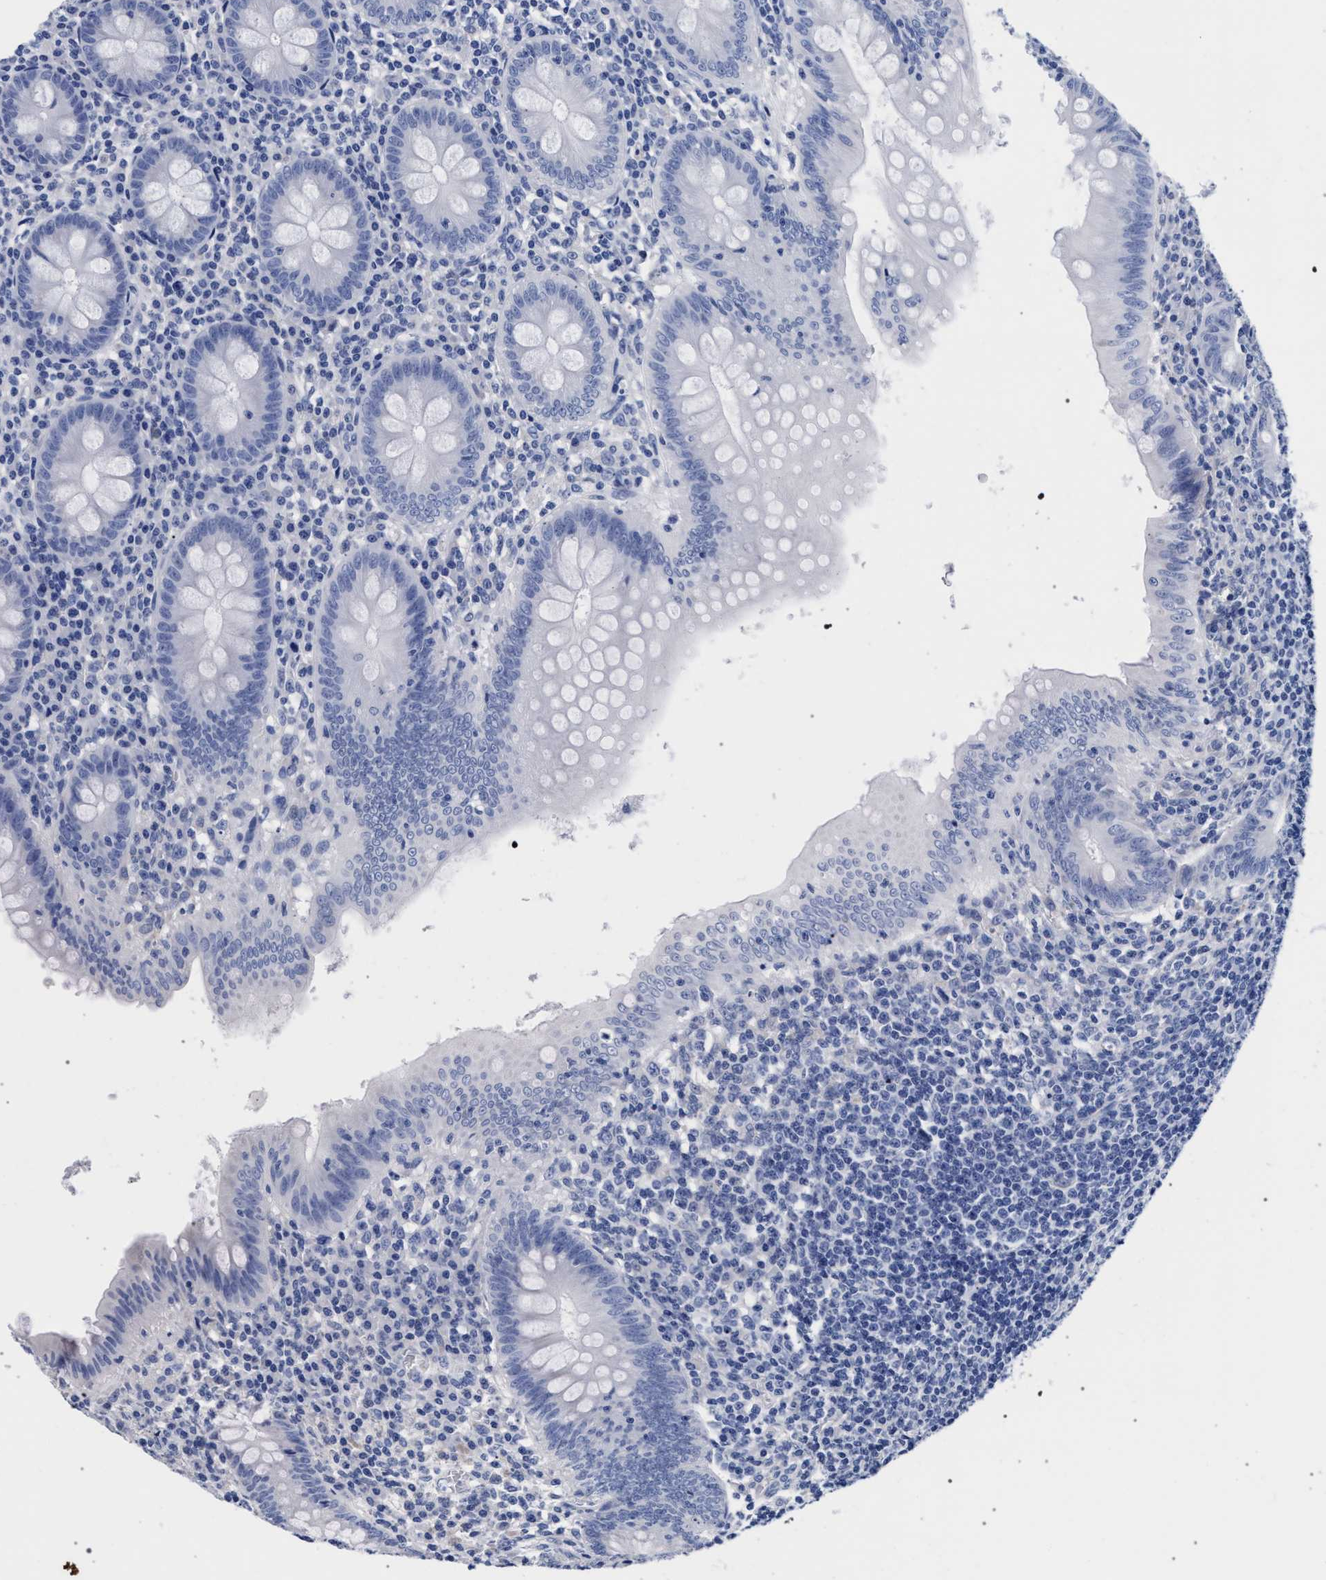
{"staining": {"intensity": "negative", "quantity": "none", "location": "none"}, "tissue": "appendix", "cell_type": "Glandular cells", "image_type": "normal", "snomed": [{"axis": "morphology", "description": "Normal tissue, NOS"}, {"axis": "topography", "description": "Appendix"}], "caption": "A high-resolution histopathology image shows IHC staining of normal appendix, which displays no significant expression in glandular cells. The staining is performed using DAB brown chromogen with nuclei counter-stained in using hematoxylin.", "gene": "AKAP4", "patient": {"sex": "male", "age": 56}}